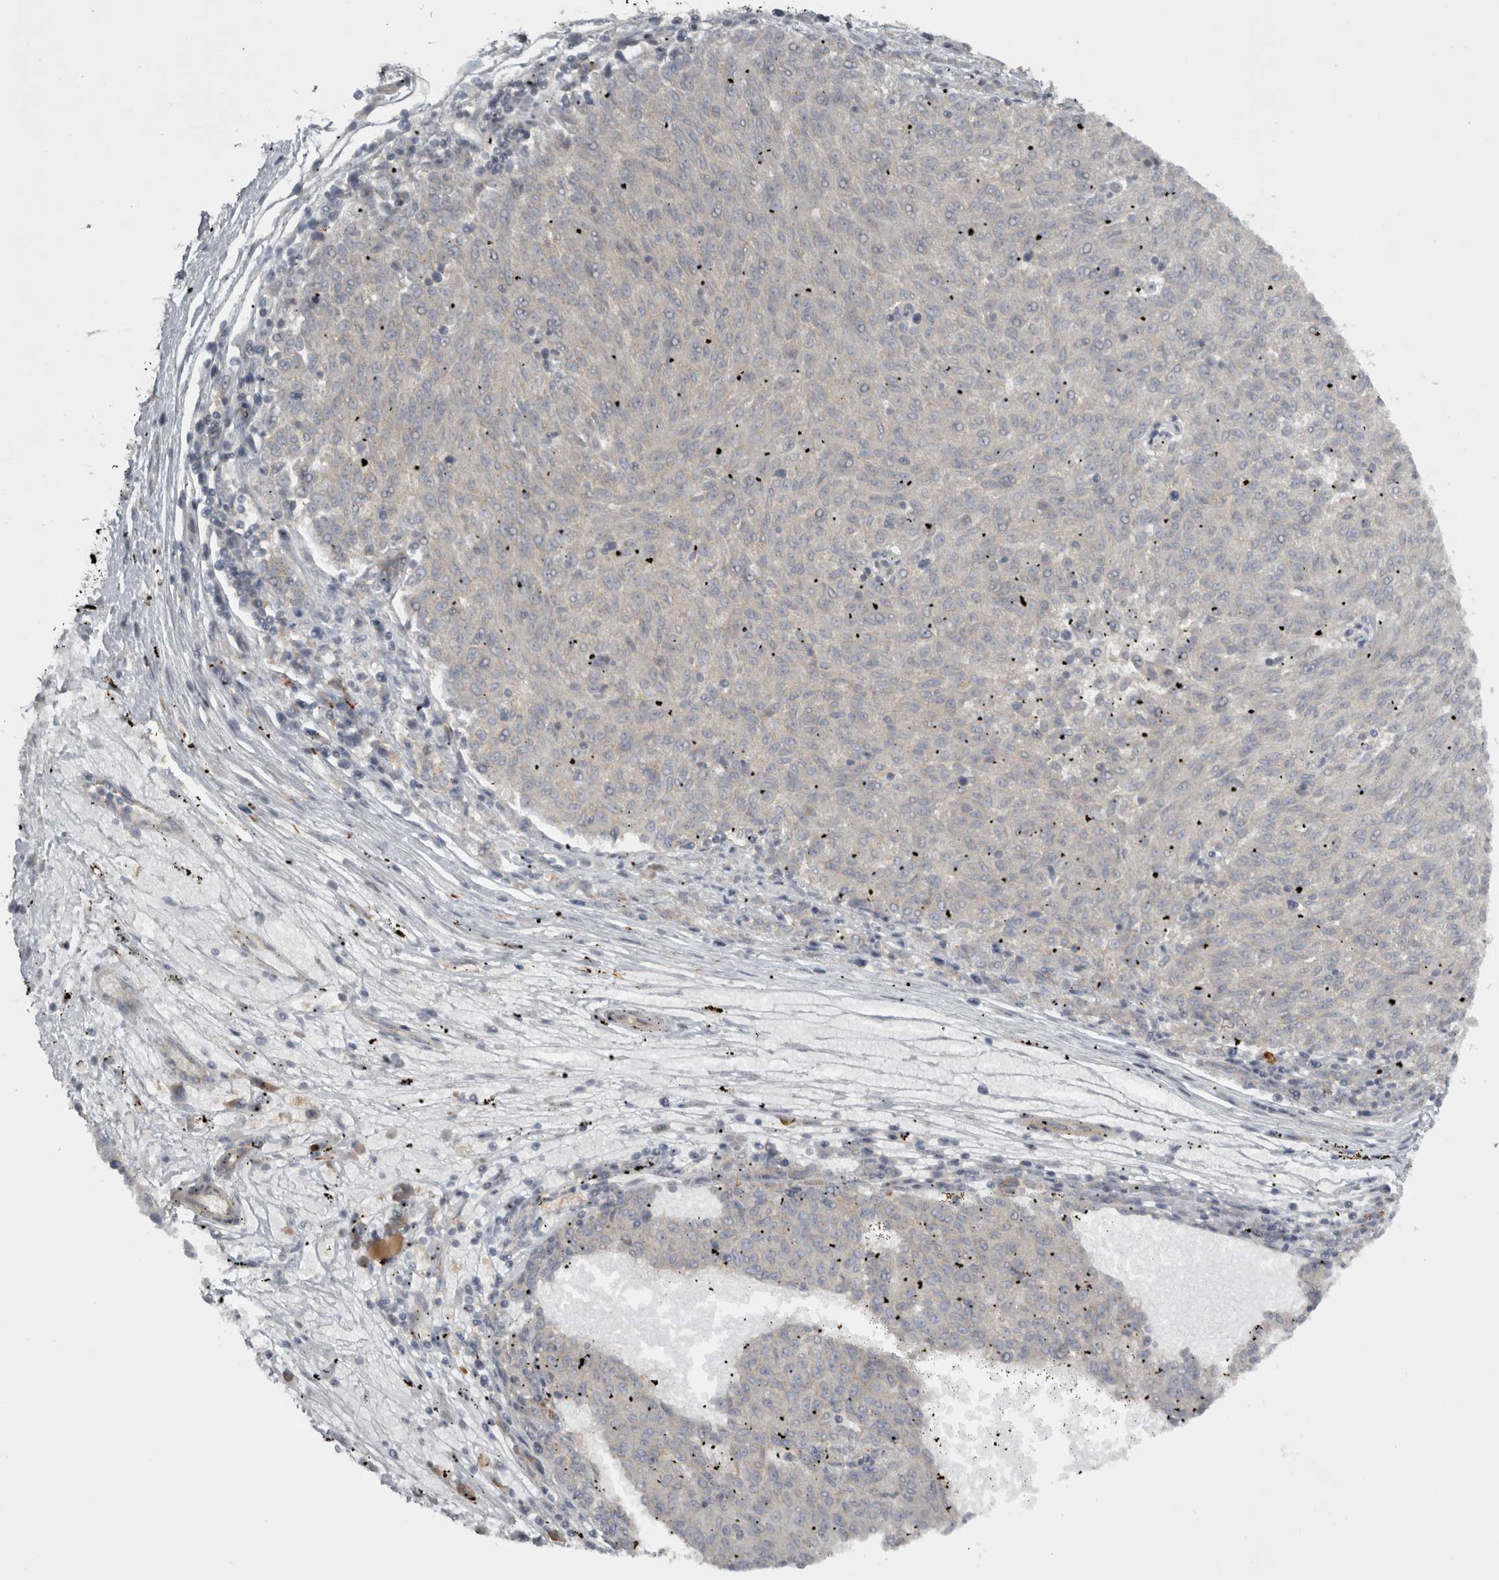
{"staining": {"intensity": "negative", "quantity": "none", "location": "none"}, "tissue": "melanoma", "cell_type": "Tumor cells", "image_type": "cancer", "snomed": [{"axis": "morphology", "description": "Malignant melanoma, NOS"}, {"axis": "topography", "description": "Skin"}], "caption": "Melanoma was stained to show a protein in brown. There is no significant staining in tumor cells.", "gene": "SLCO5A1", "patient": {"sex": "female", "age": 72}}